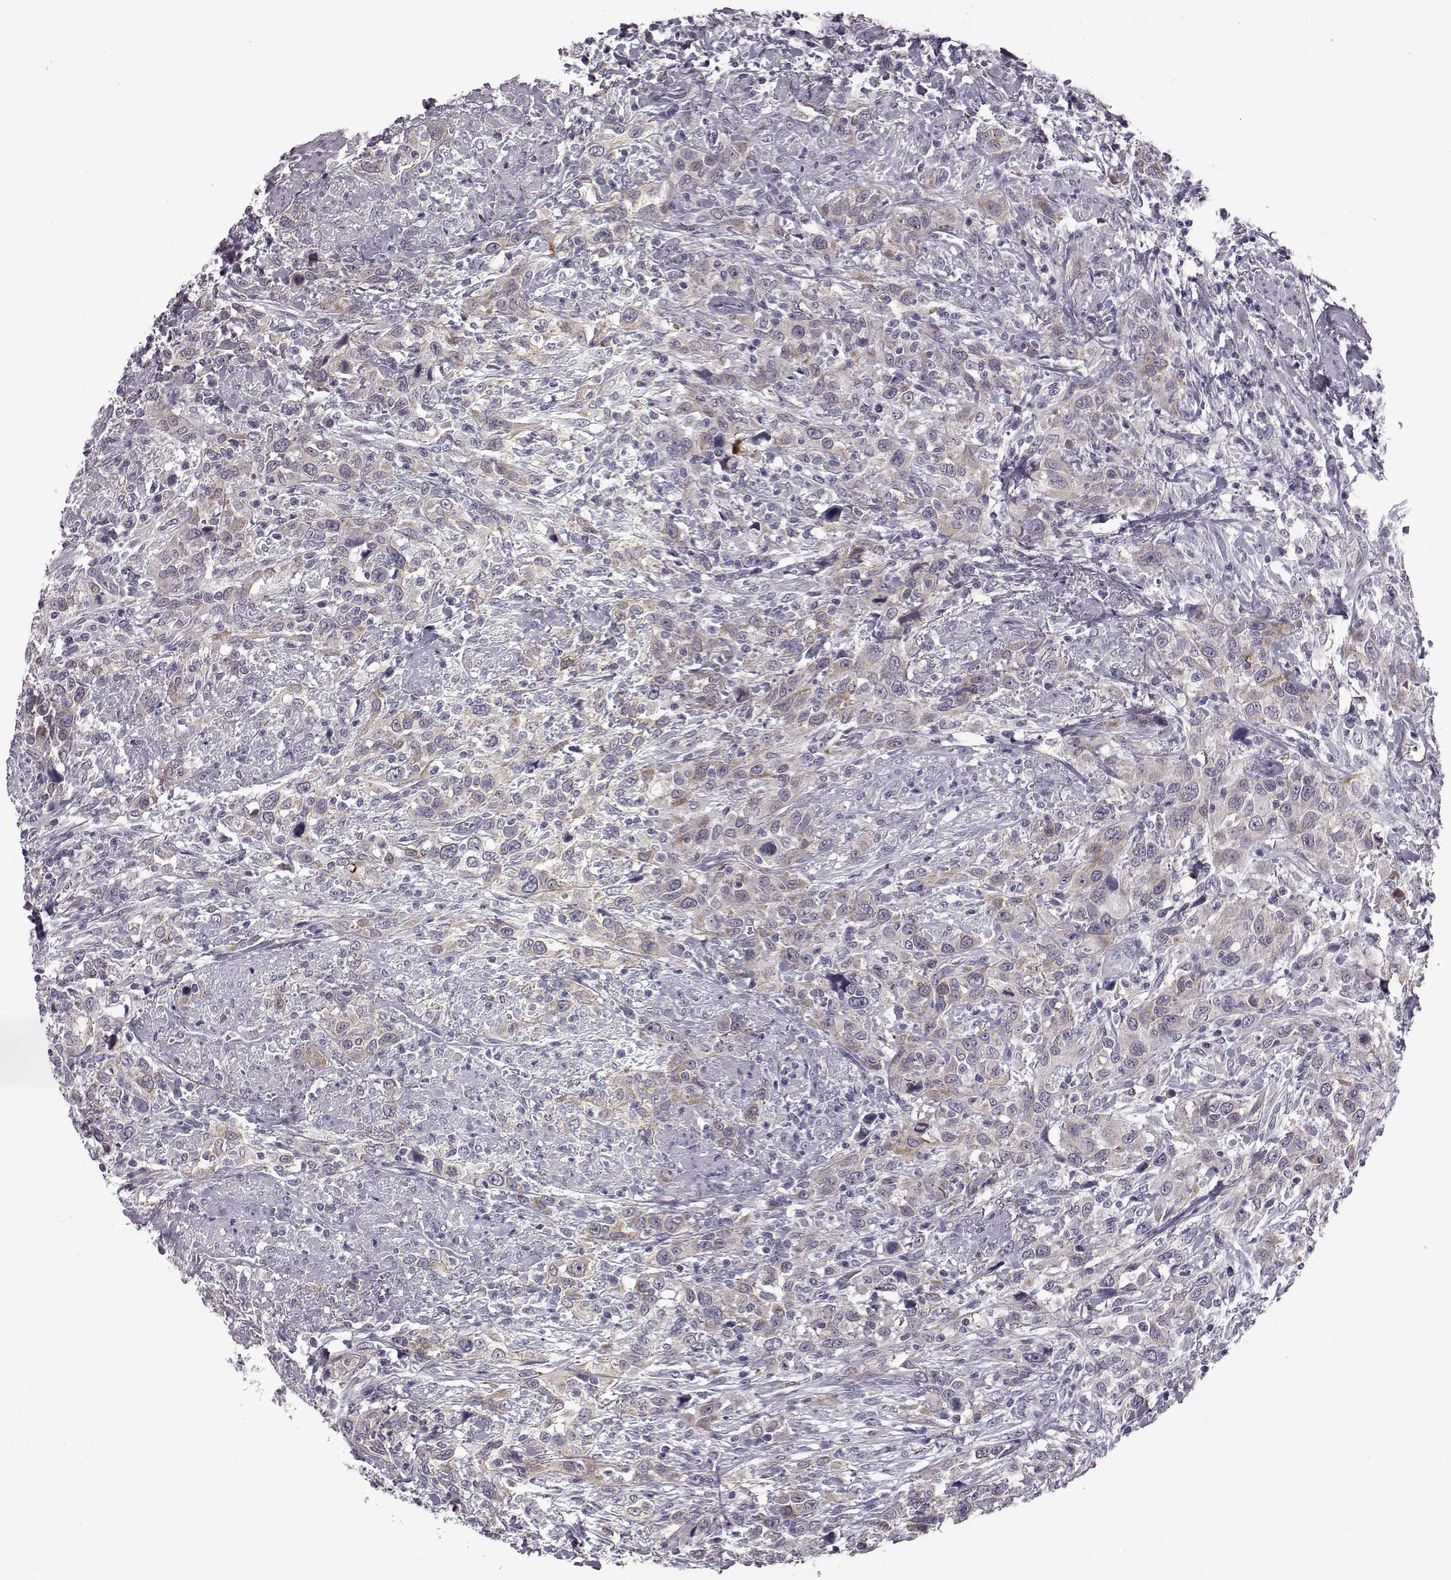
{"staining": {"intensity": "weak", "quantity": ">75%", "location": "cytoplasmic/membranous"}, "tissue": "urothelial cancer", "cell_type": "Tumor cells", "image_type": "cancer", "snomed": [{"axis": "morphology", "description": "Urothelial carcinoma, NOS"}, {"axis": "morphology", "description": "Urothelial carcinoma, High grade"}, {"axis": "topography", "description": "Urinary bladder"}], "caption": "High-power microscopy captured an immunohistochemistry histopathology image of urothelial cancer, revealing weak cytoplasmic/membranous positivity in approximately >75% of tumor cells. The staining is performed using DAB (3,3'-diaminobenzidine) brown chromogen to label protein expression. The nuclei are counter-stained blue using hematoxylin.", "gene": "PRR9", "patient": {"sex": "female", "age": 64}}